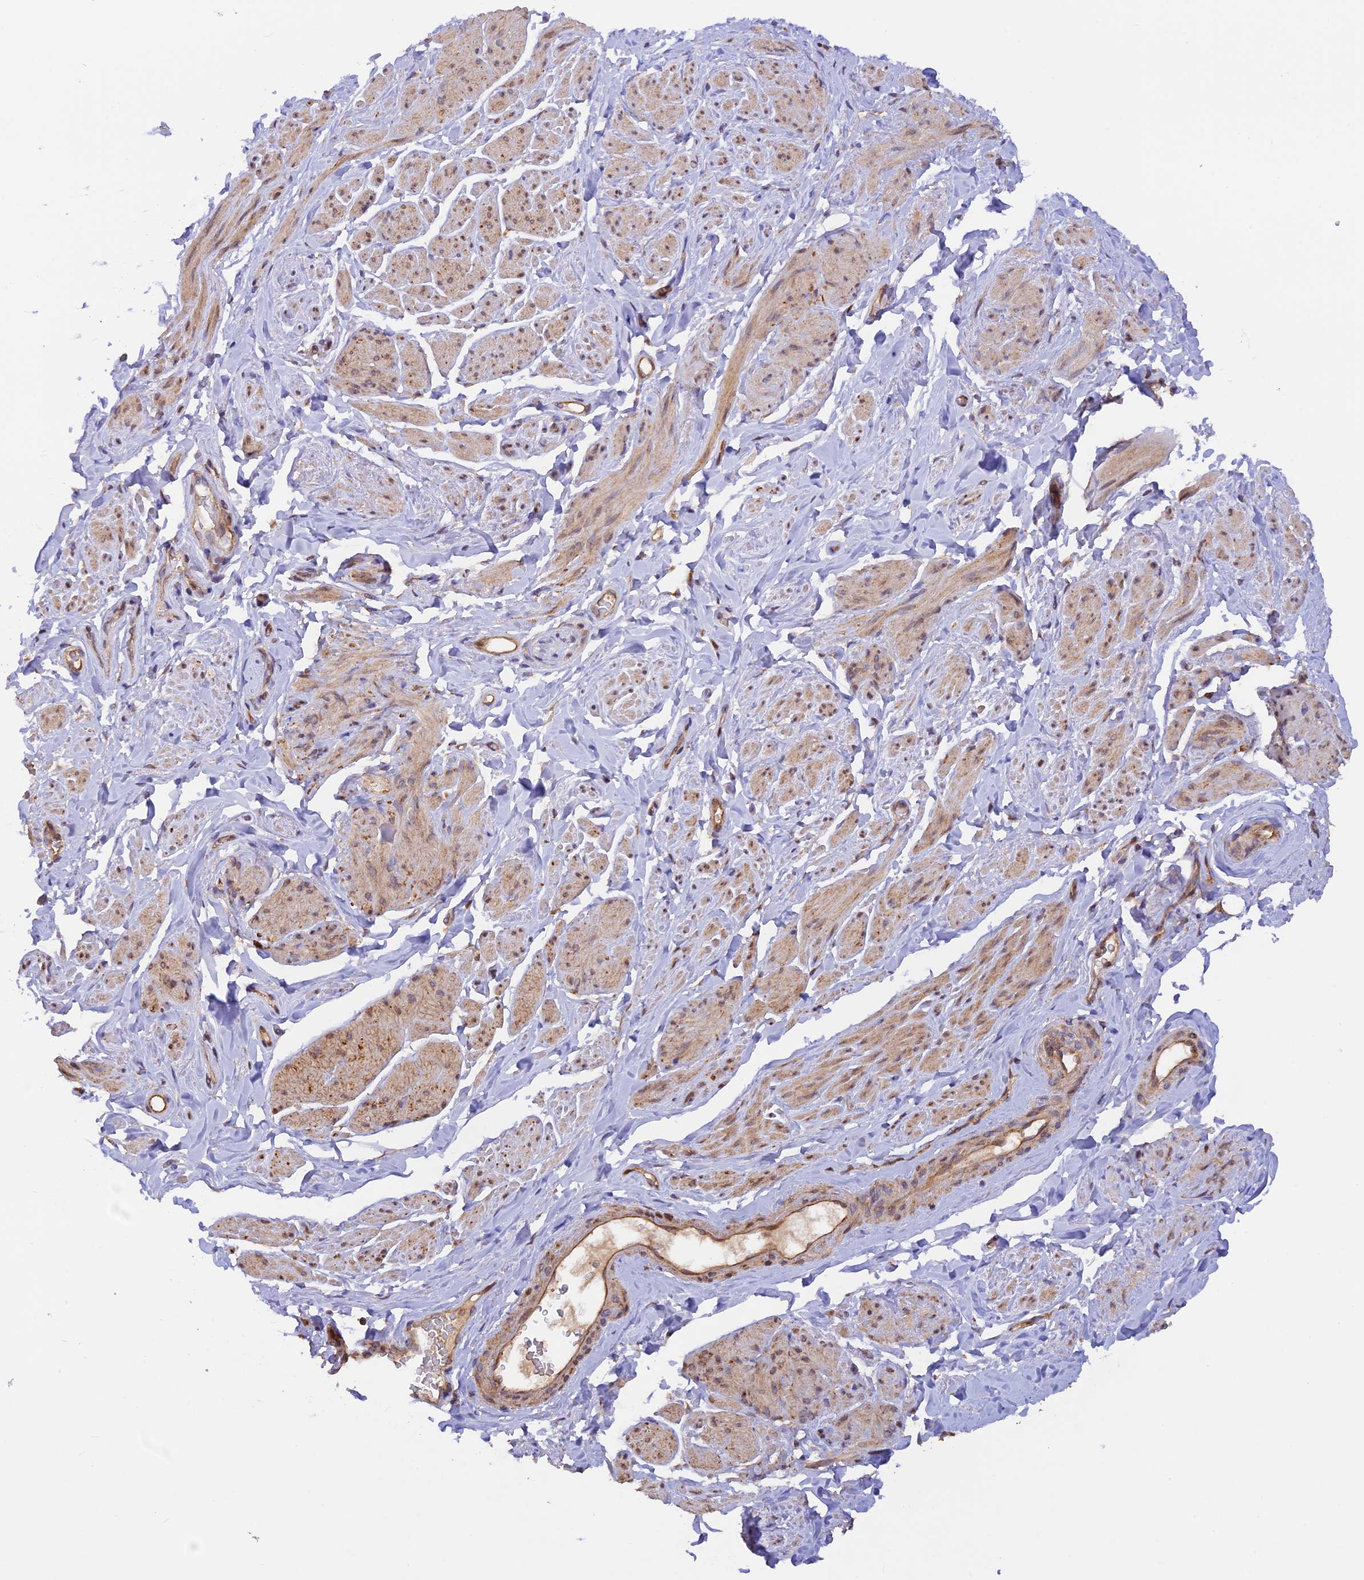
{"staining": {"intensity": "moderate", "quantity": "25%-75%", "location": "cytoplasmic/membranous"}, "tissue": "smooth muscle", "cell_type": "Smooth muscle cells", "image_type": "normal", "snomed": [{"axis": "morphology", "description": "Normal tissue, NOS"}, {"axis": "topography", "description": "Smooth muscle"}, {"axis": "topography", "description": "Peripheral nerve tissue"}], "caption": "Protein expression analysis of normal smooth muscle shows moderate cytoplasmic/membranous staining in approximately 25%-75% of smooth muscle cells.", "gene": "RPL5", "patient": {"sex": "male", "age": 69}}